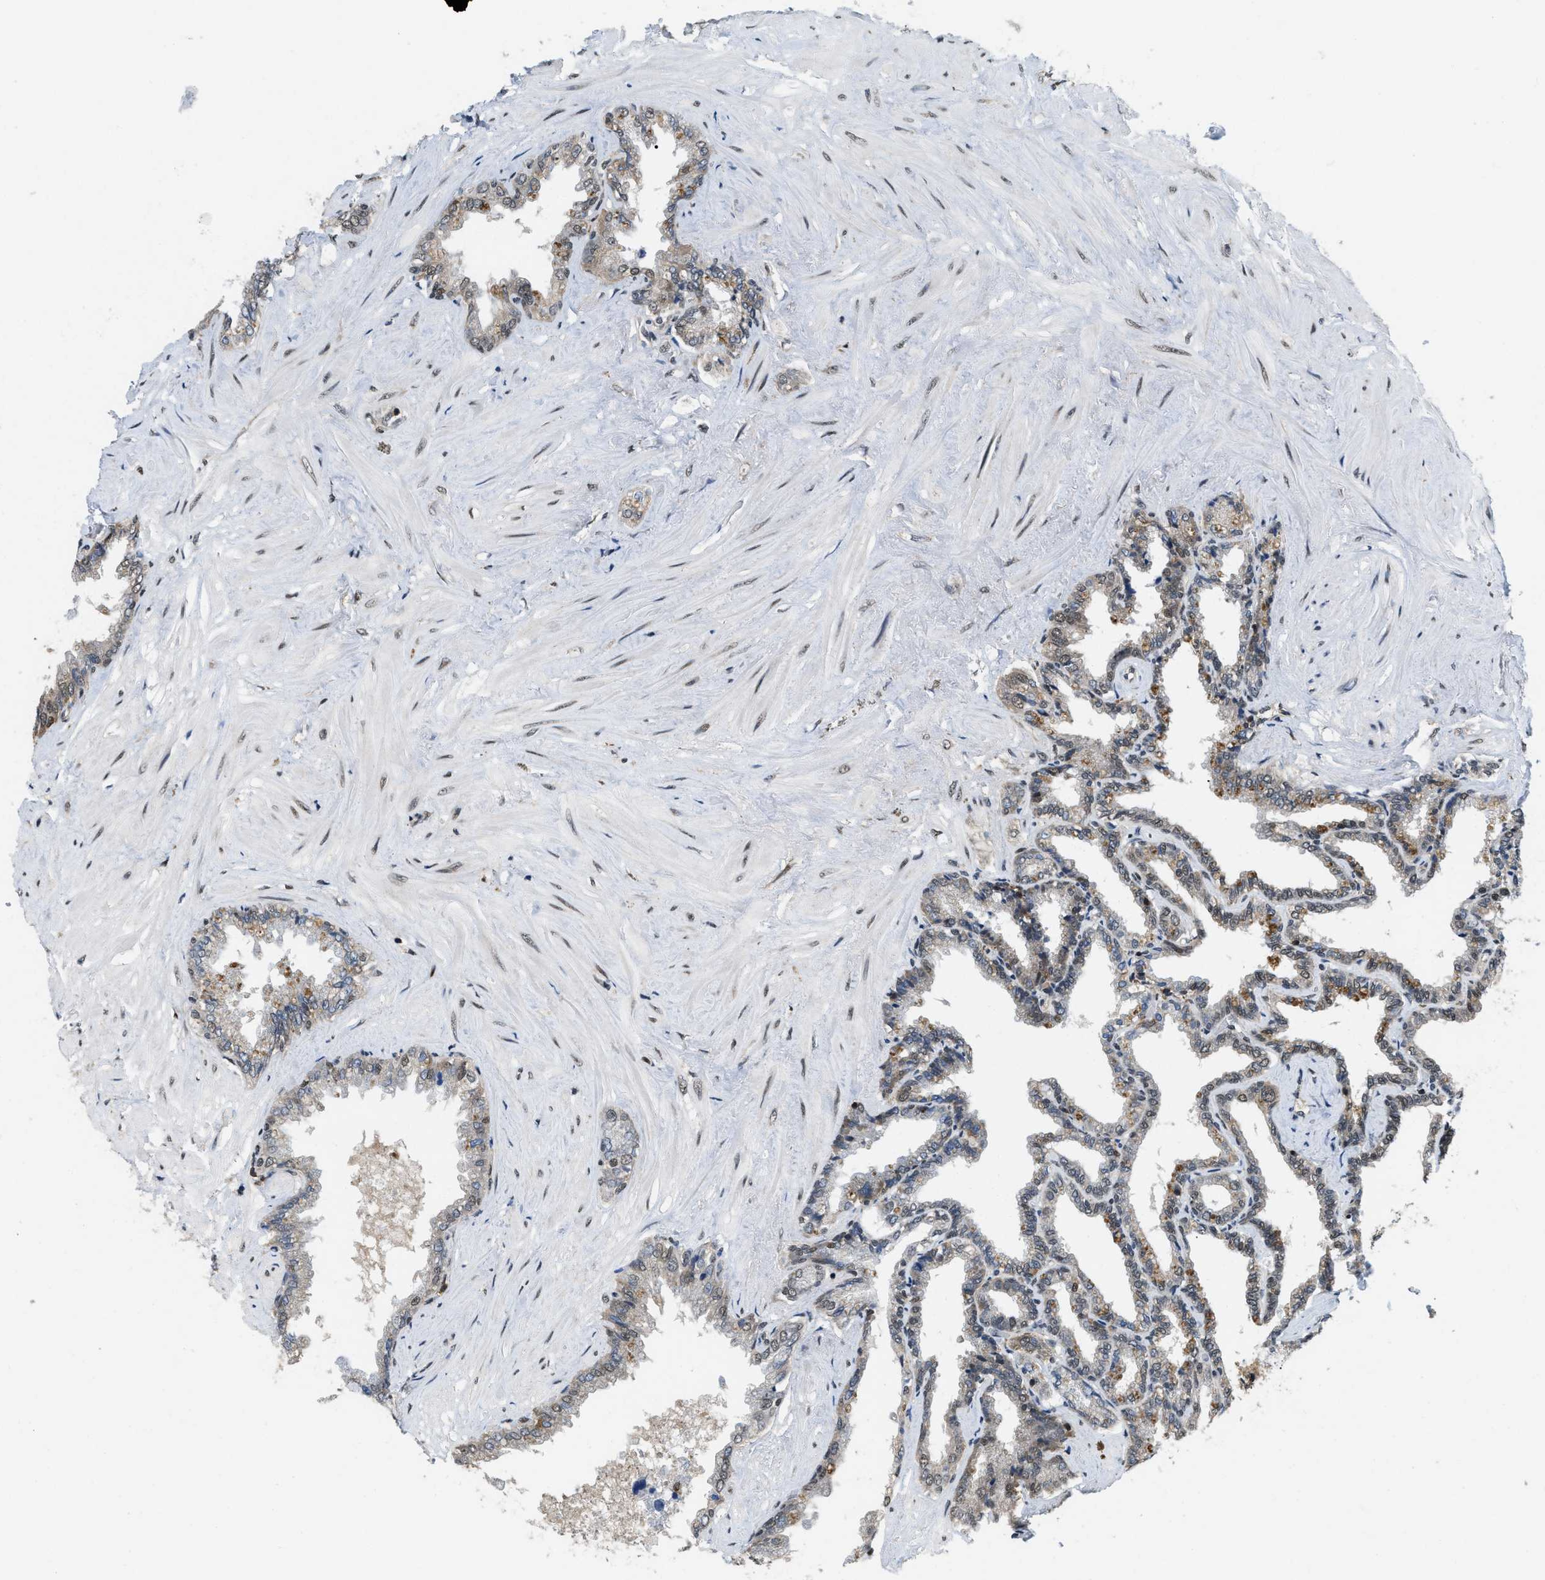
{"staining": {"intensity": "weak", "quantity": "25%-75%", "location": "cytoplasmic/membranous"}, "tissue": "seminal vesicle", "cell_type": "Glandular cells", "image_type": "normal", "snomed": [{"axis": "morphology", "description": "Normal tissue, NOS"}, {"axis": "topography", "description": "Seminal veicle"}], "caption": "The image exhibits immunohistochemical staining of unremarkable seminal vesicle. There is weak cytoplasmic/membranous expression is appreciated in approximately 25%-75% of glandular cells.", "gene": "ATF7IP", "patient": {"sex": "male", "age": 46}}